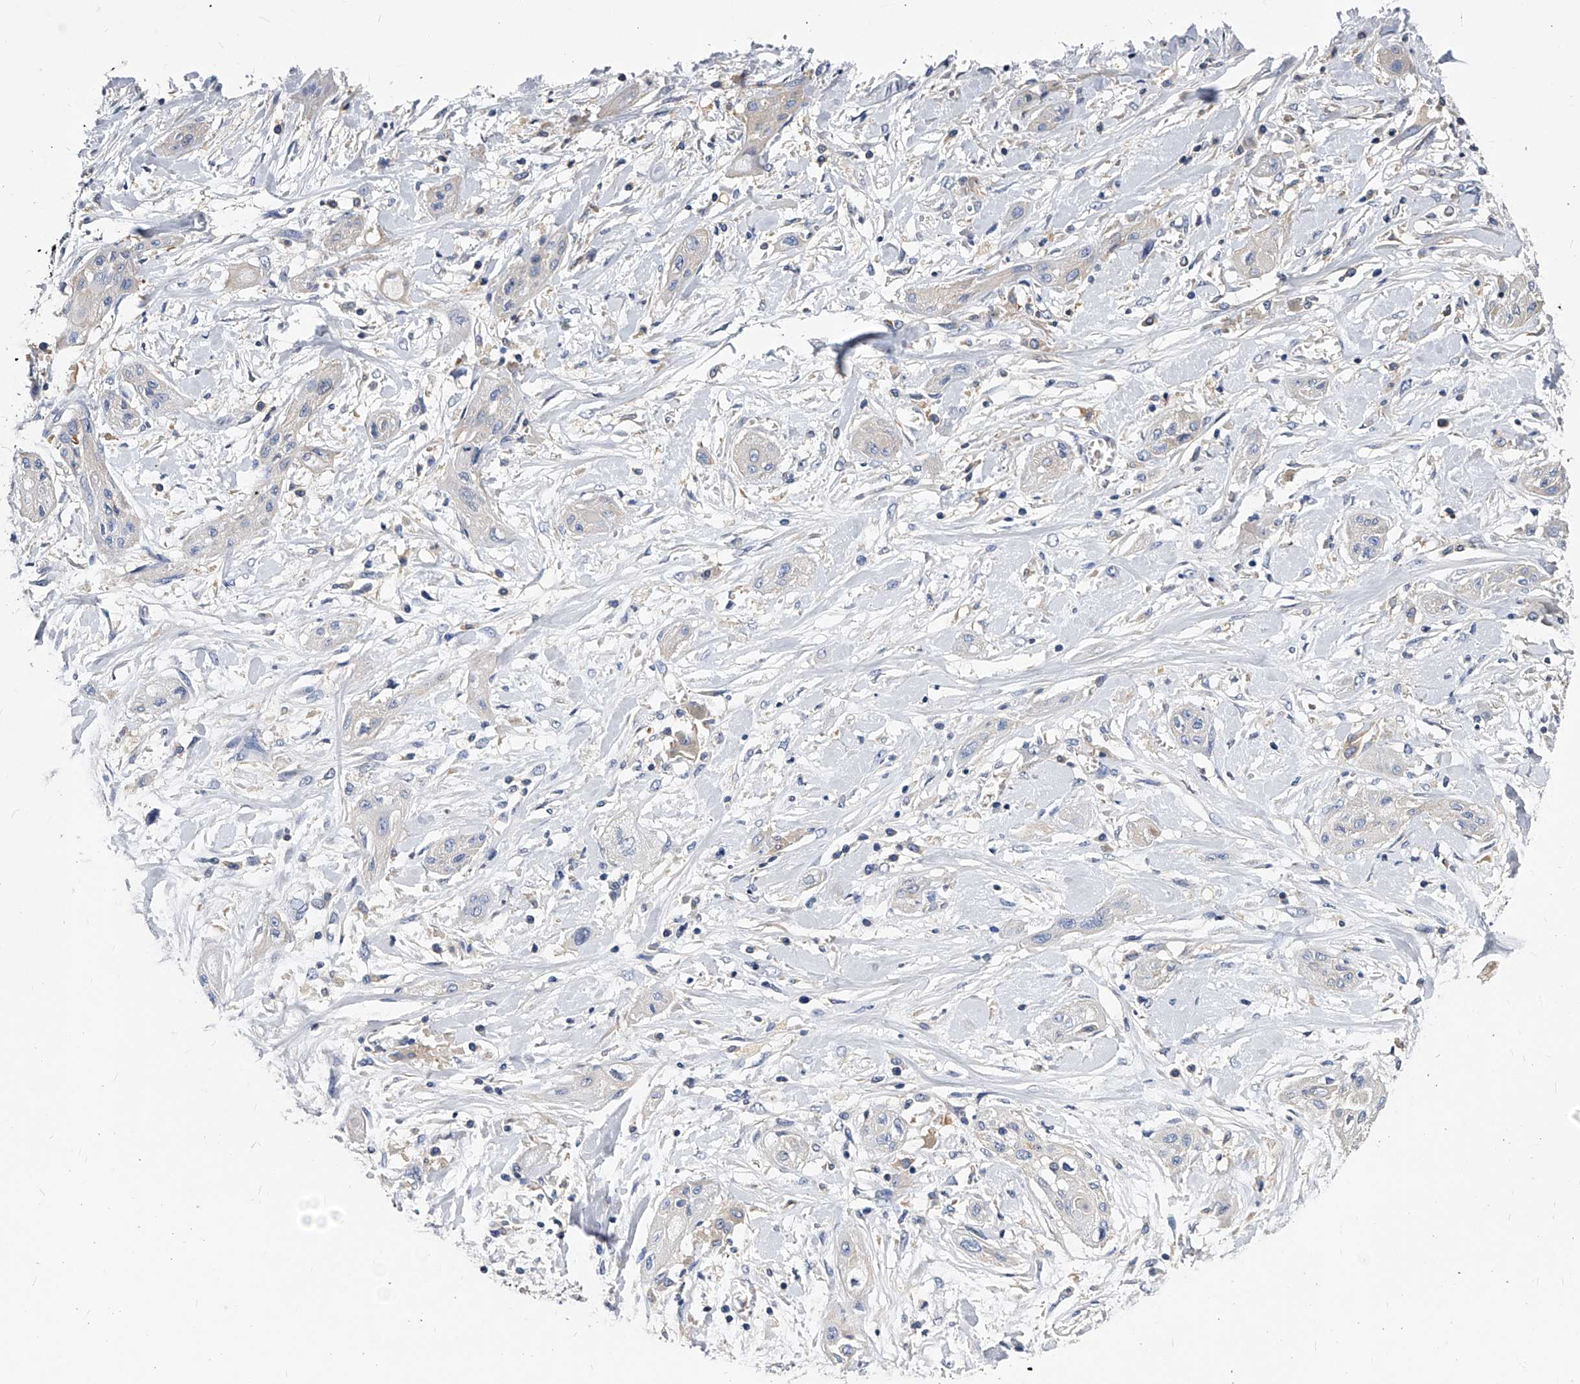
{"staining": {"intensity": "negative", "quantity": "none", "location": "none"}, "tissue": "lung cancer", "cell_type": "Tumor cells", "image_type": "cancer", "snomed": [{"axis": "morphology", "description": "Squamous cell carcinoma, NOS"}, {"axis": "topography", "description": "Lung"}], "caption": "The histopathology image displays no staining of tumor cells in lung cancer. (DAB IHC with hematoxylin counter stain).", "gene": "APEH", "patient": {"sex": "female", "age": 47}}